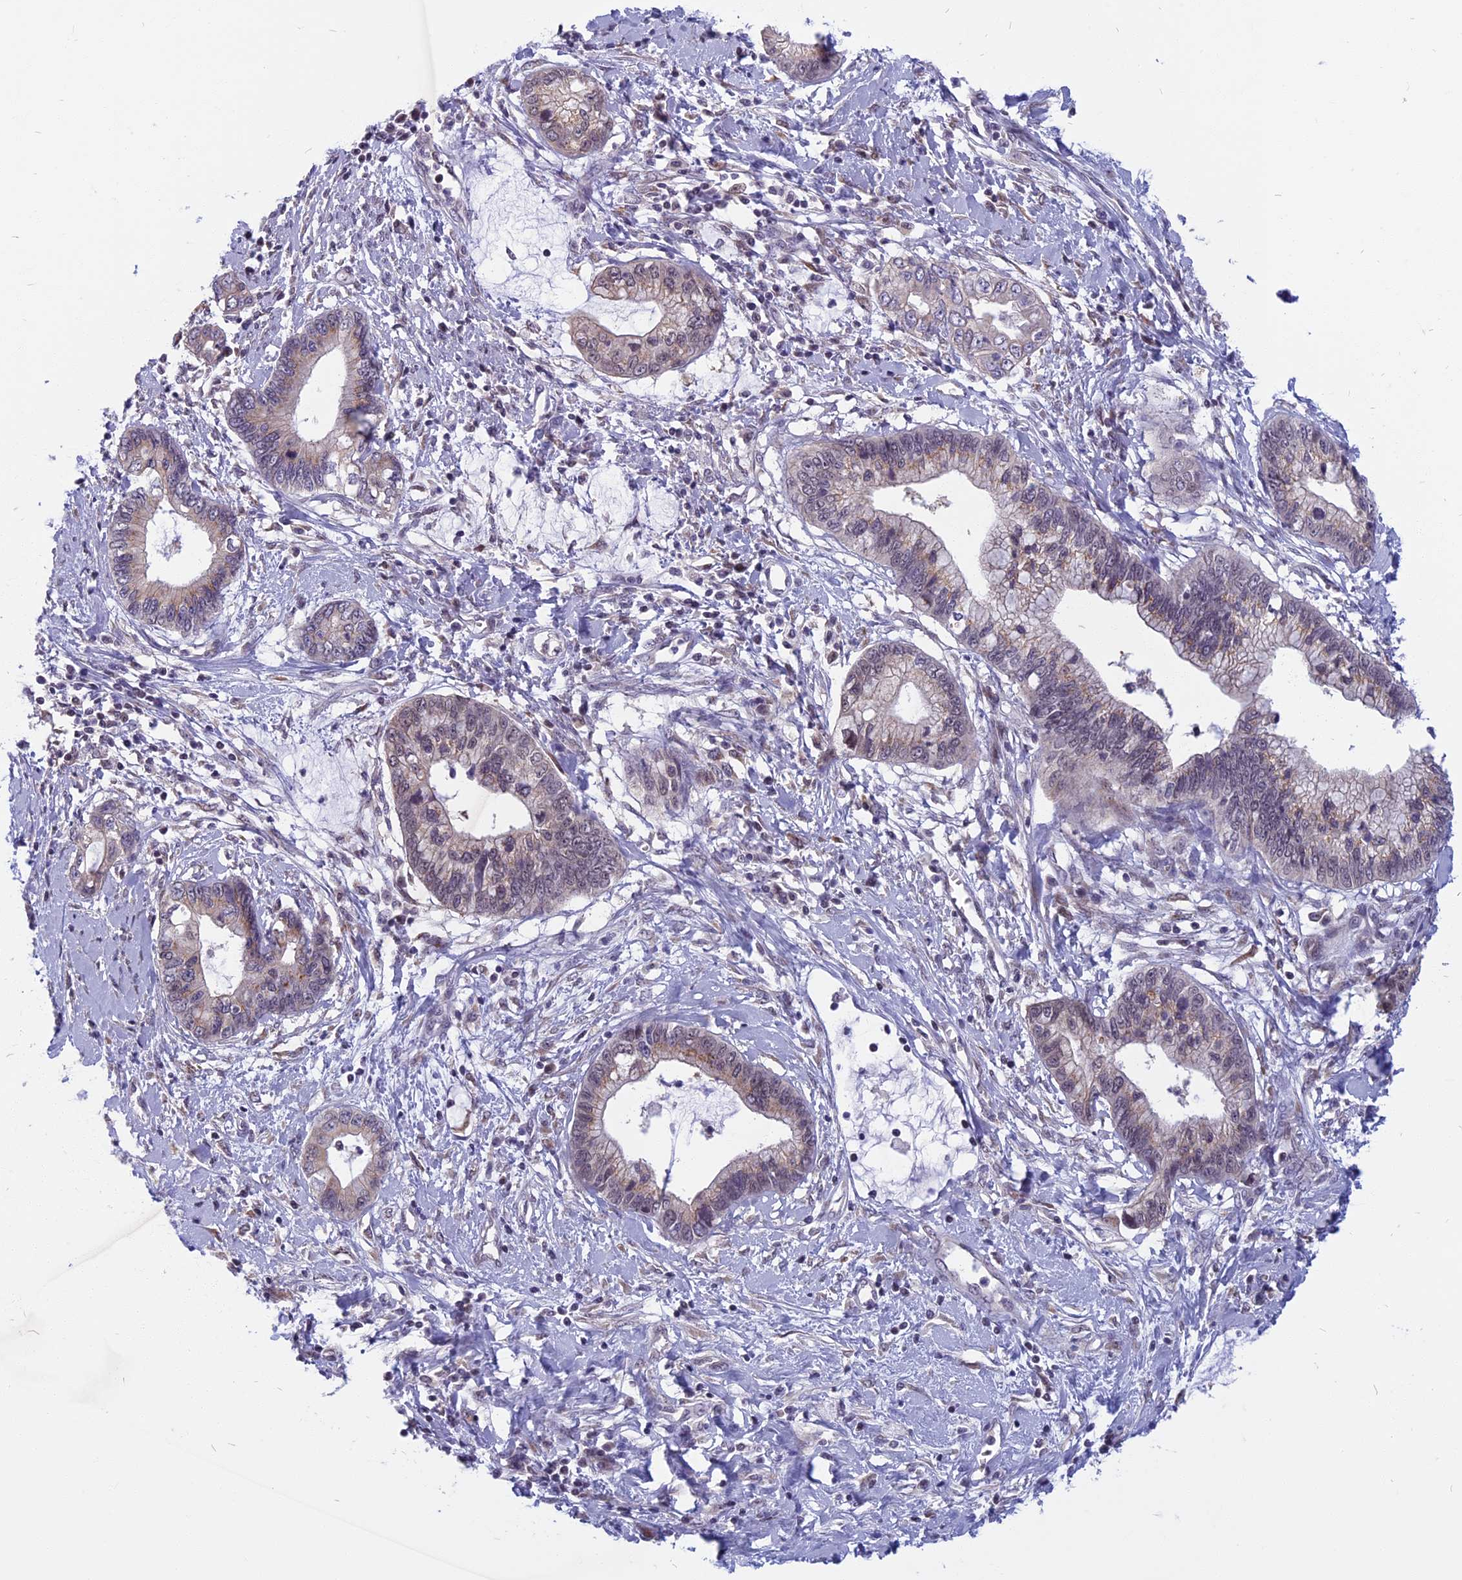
{"staining": {"intensity": "weak", "quantity": "<25%", "location": "cytoplasmic/membranous"}, "tissue": "cervical cancer", "cell_type": "Tumor cells", "image_type": "cancer", "snomed": [{"axis": "morphology", "description": "Adenocarcinoma, NOS"}, {"axis": "topography", "description": "Cervix"}], "caption": "This is a photomicrograph of IHC staining of cervical adenocarcinoma, which shows no expression in tumor cells. (Brightfield microscopy of DAB immunohistochemistry at high magnification).", "gene": "CCDC113", "patient": {"sex": "female", "age": 44}}